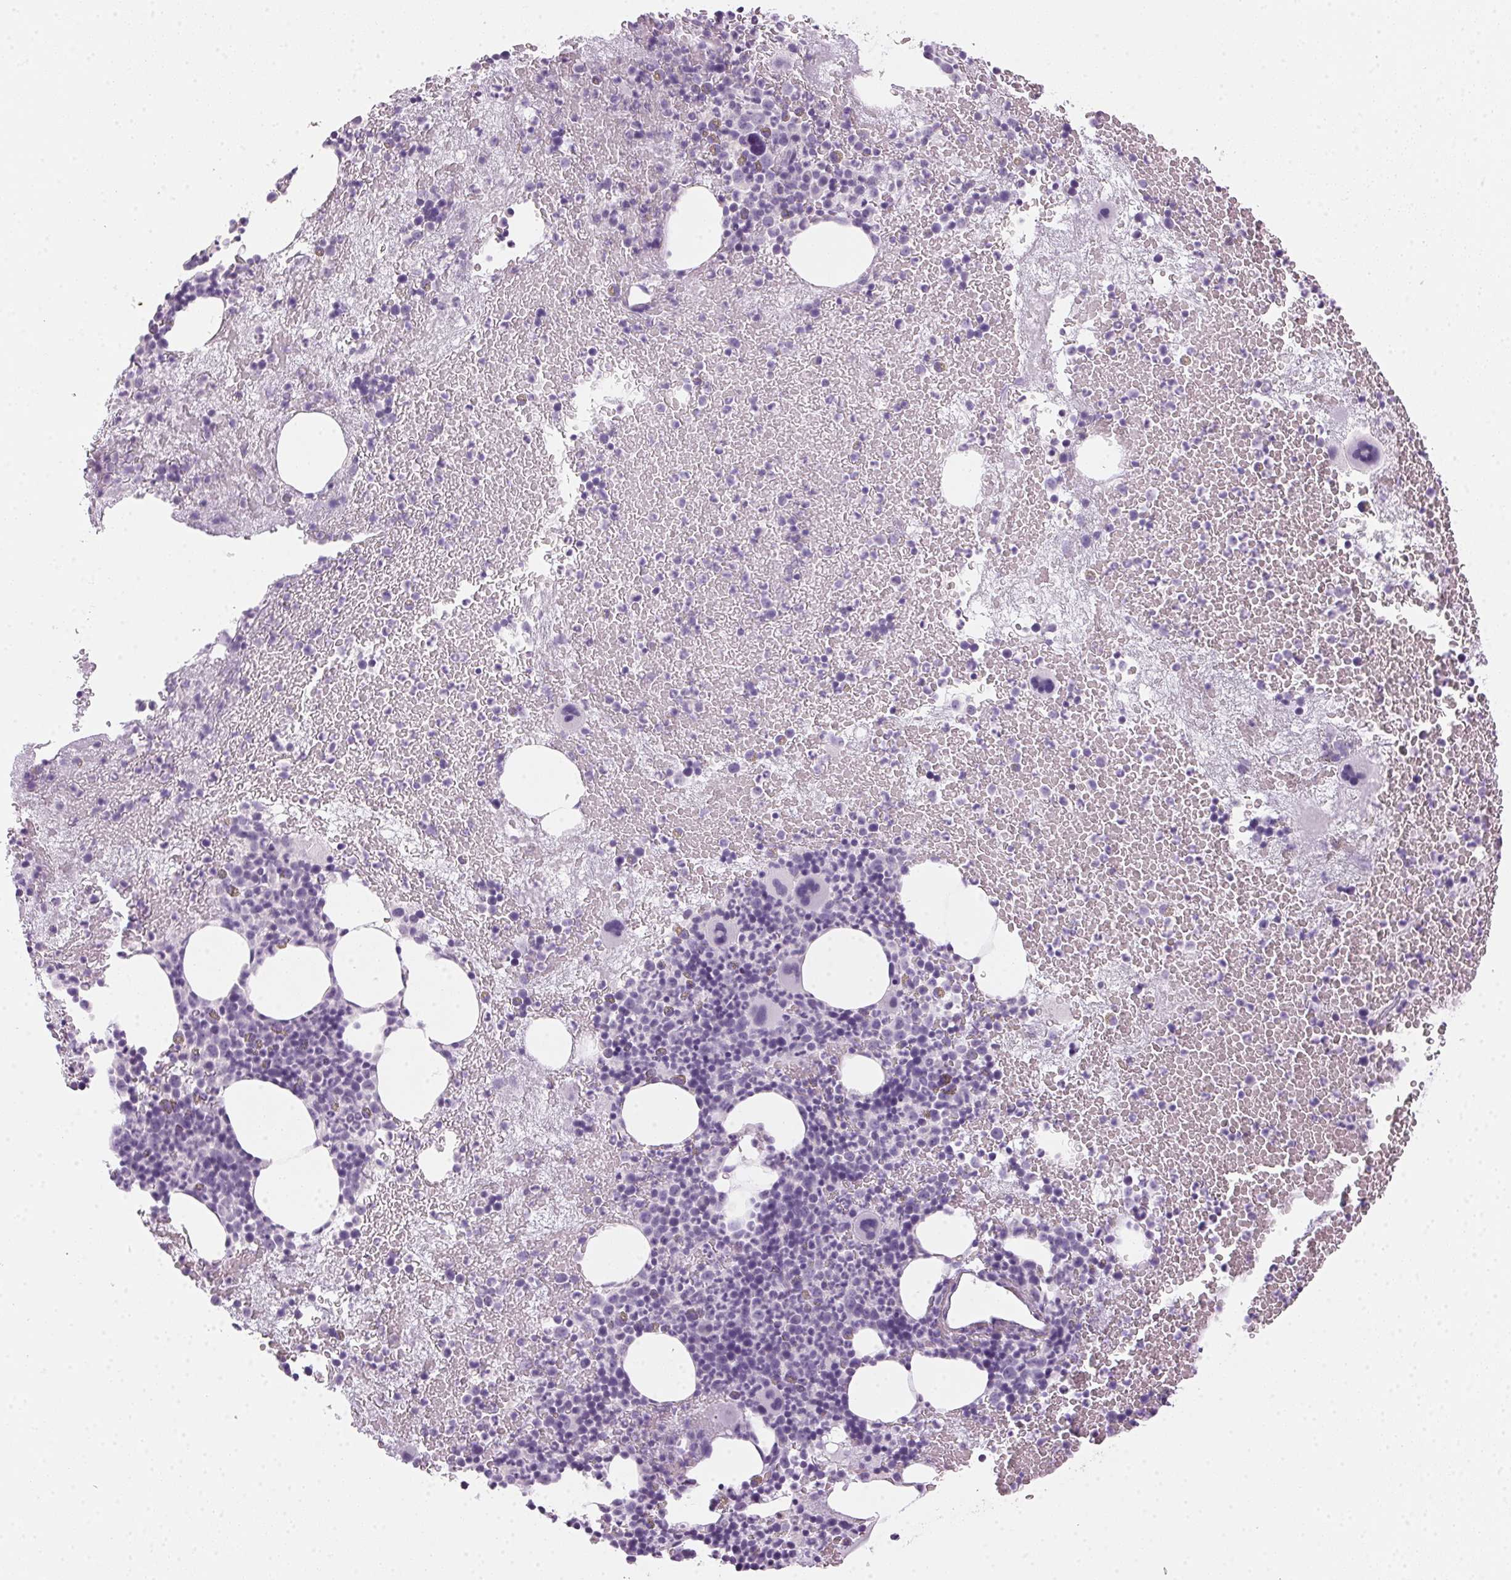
{"staining": {"intensity": "negative", "quantity": "none", "location": "none"}, "tissue": "bone marrow", "cell_type": "Hematopoietic cells", "image_type": "normal", "snomed": [{"axis": "morphology", "description": "Normal tissue, NOS"}, {"axis": "topography", "description": "Bone marrow"}], "caption": "This is a photomicrograph of immunohistochemistry staining of unremarkable bone marrow, which shows no staining in hematopoietic cells.", "gene": "POPDC2", "patient": {"sex": "male", "age": 44}}